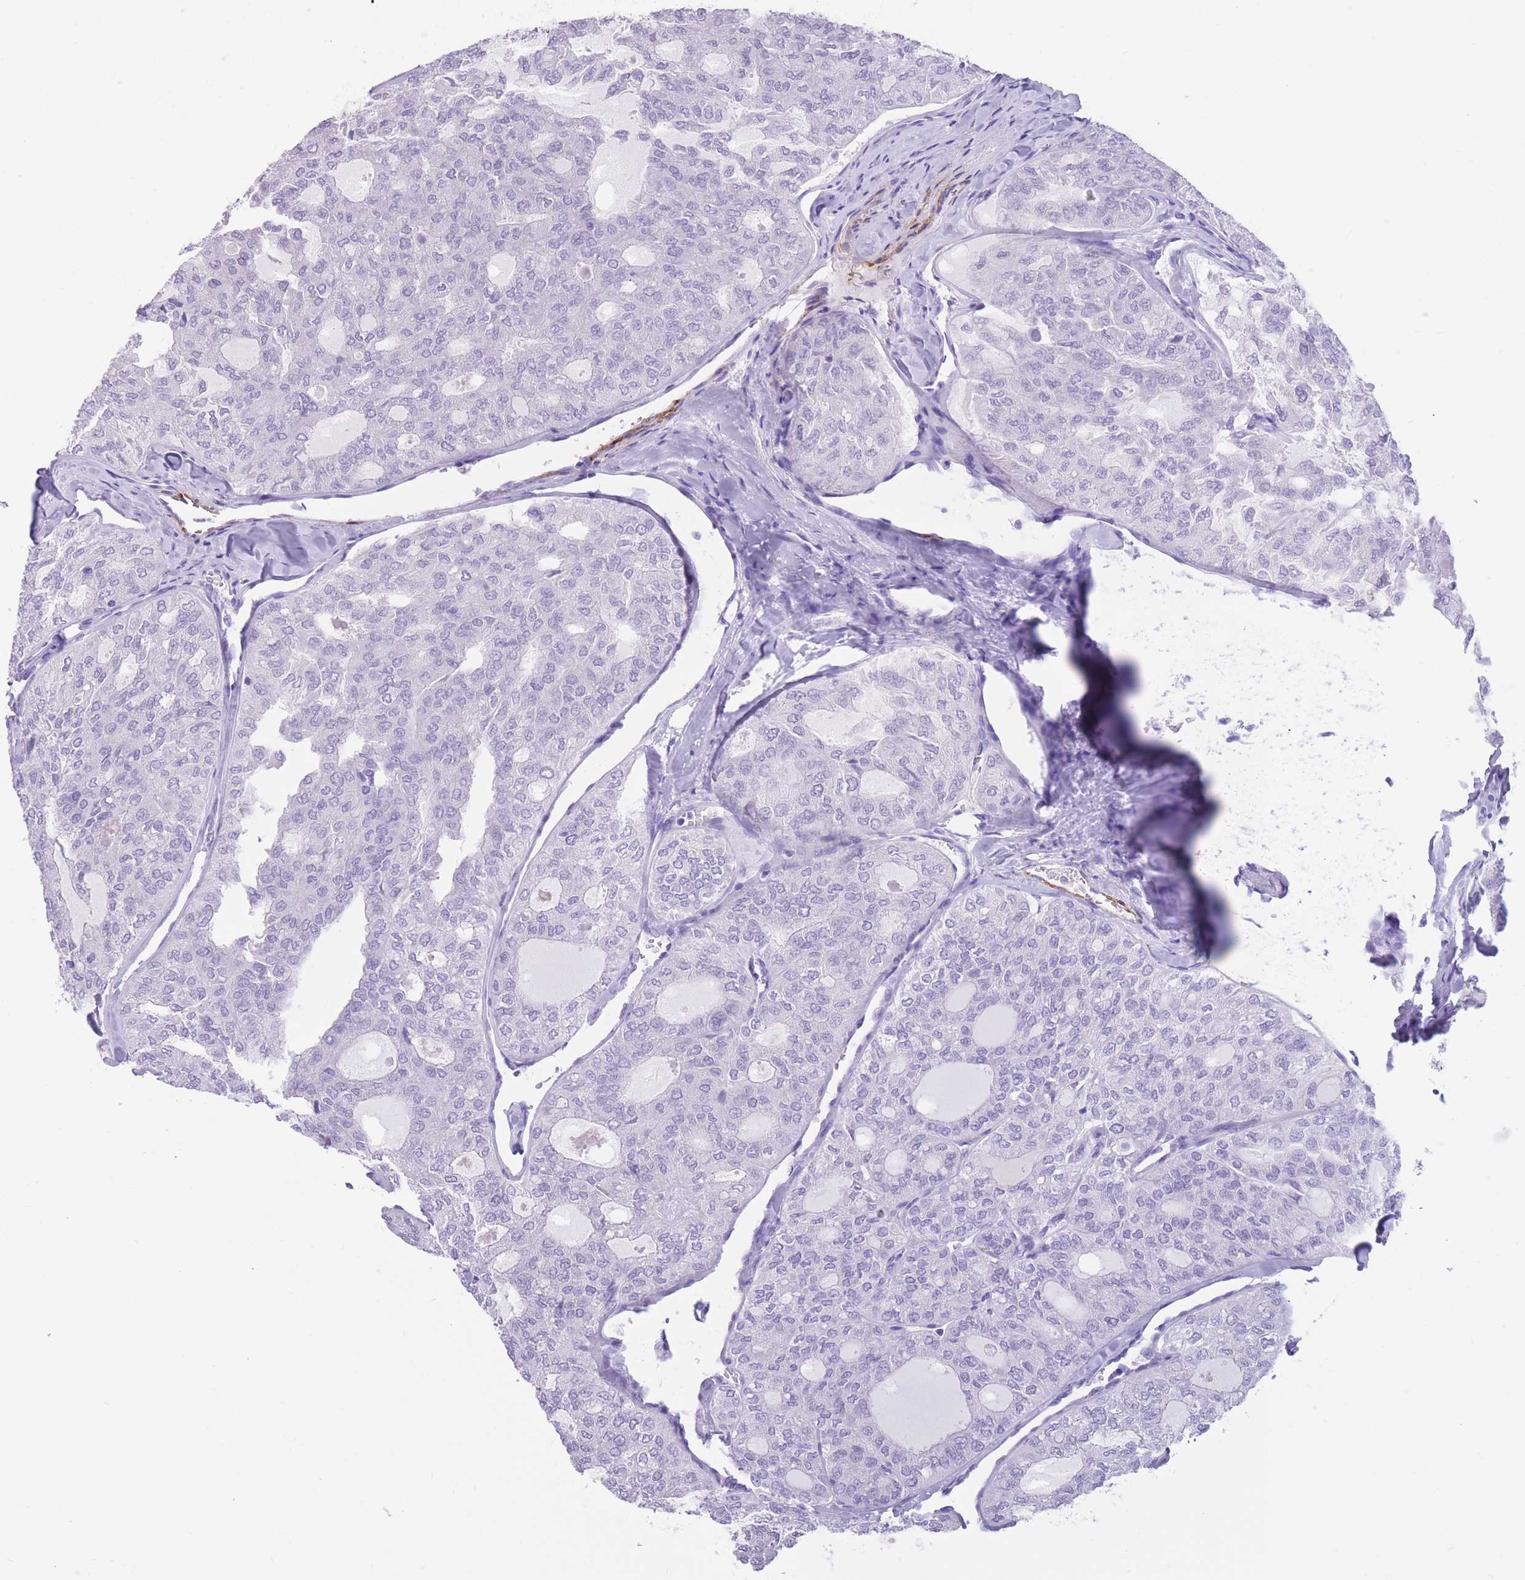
{"staining": {"intensity": "negative", "quantity": "none", "location": "none"}, "tissue": "thyroid cancer", "cell_type": "Tumor cells", "image_type": "cancer", "snomed": [{"axis": "morphology", "description": "Follicular adenoma carcinoma, NOS"}, {"axis": "topography", "description": "Thyroid gland"}], "caption": "IHC photomicrograph of follicular adenoma carcinoma (thyroid) stained for a protein (brown), which exhibits no expression in tumor cells.", "gene": "DPYD", "patient": {"sex": "male", "age": 75}}